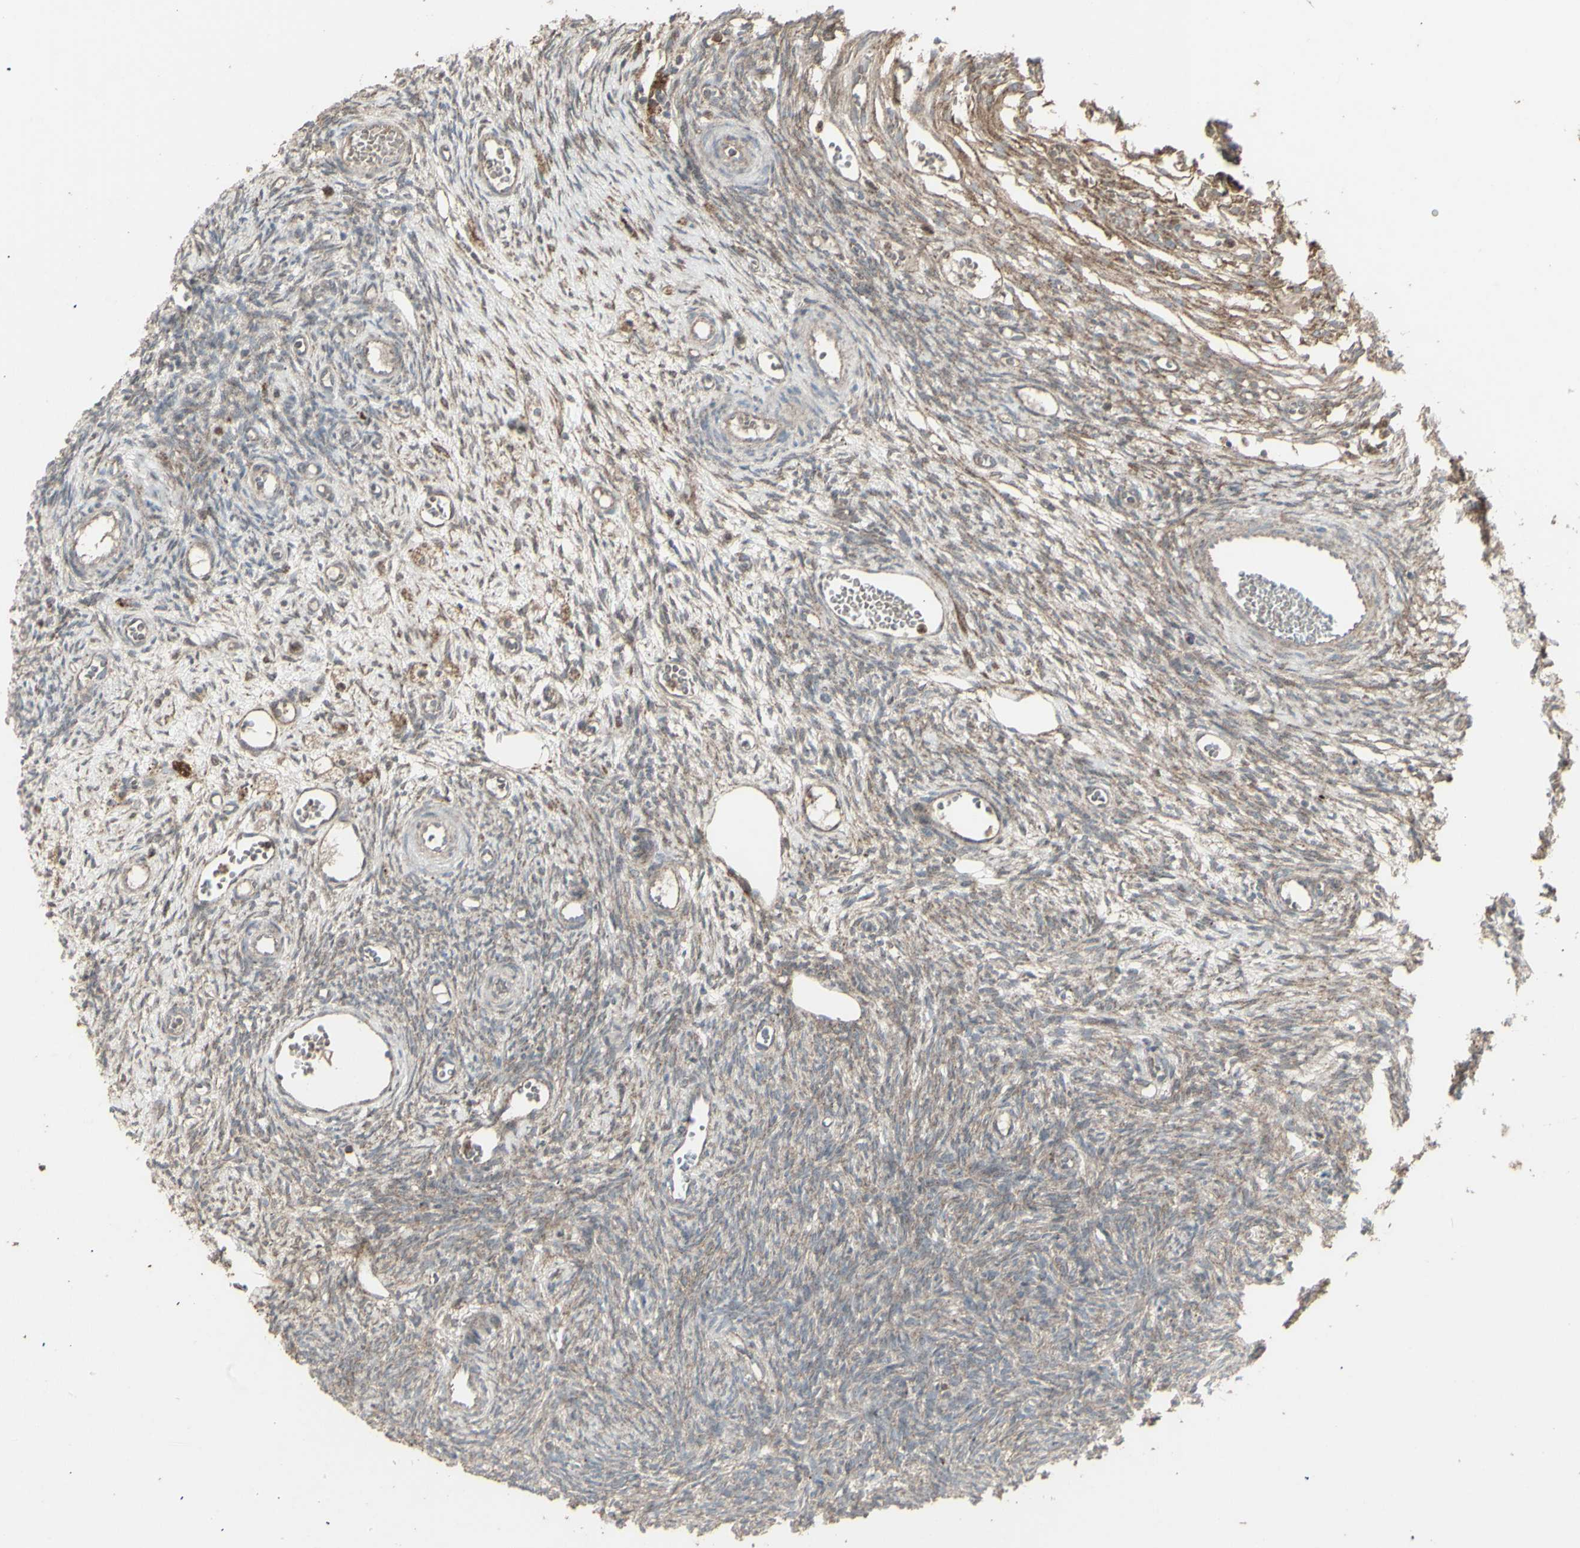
{"staining": {"intensity": "weak", "quantity": ">75%", "location": "cytoplasmic/membranous"}, "tissue": "ovary", "cell_type": "Ovarian stroma cells", "image_type": "normal", "snomed": [{"axis": "morphology", "description": "Normal tissue, NOS"}, {"axis": "topography", "description": "Ovary"}], "caption": "Immunohistochemistry photomicrograph of normal ovary: ovary stained using IHC exhibits low levels of weak protein expression localized specifically in the cytoplasmic/membranous of ovarian stroma cells, appearing as a cytoplasmic/membranous brown color.", "gene": "RNASEL", "patient": {"sex": "female", "age": 35}}